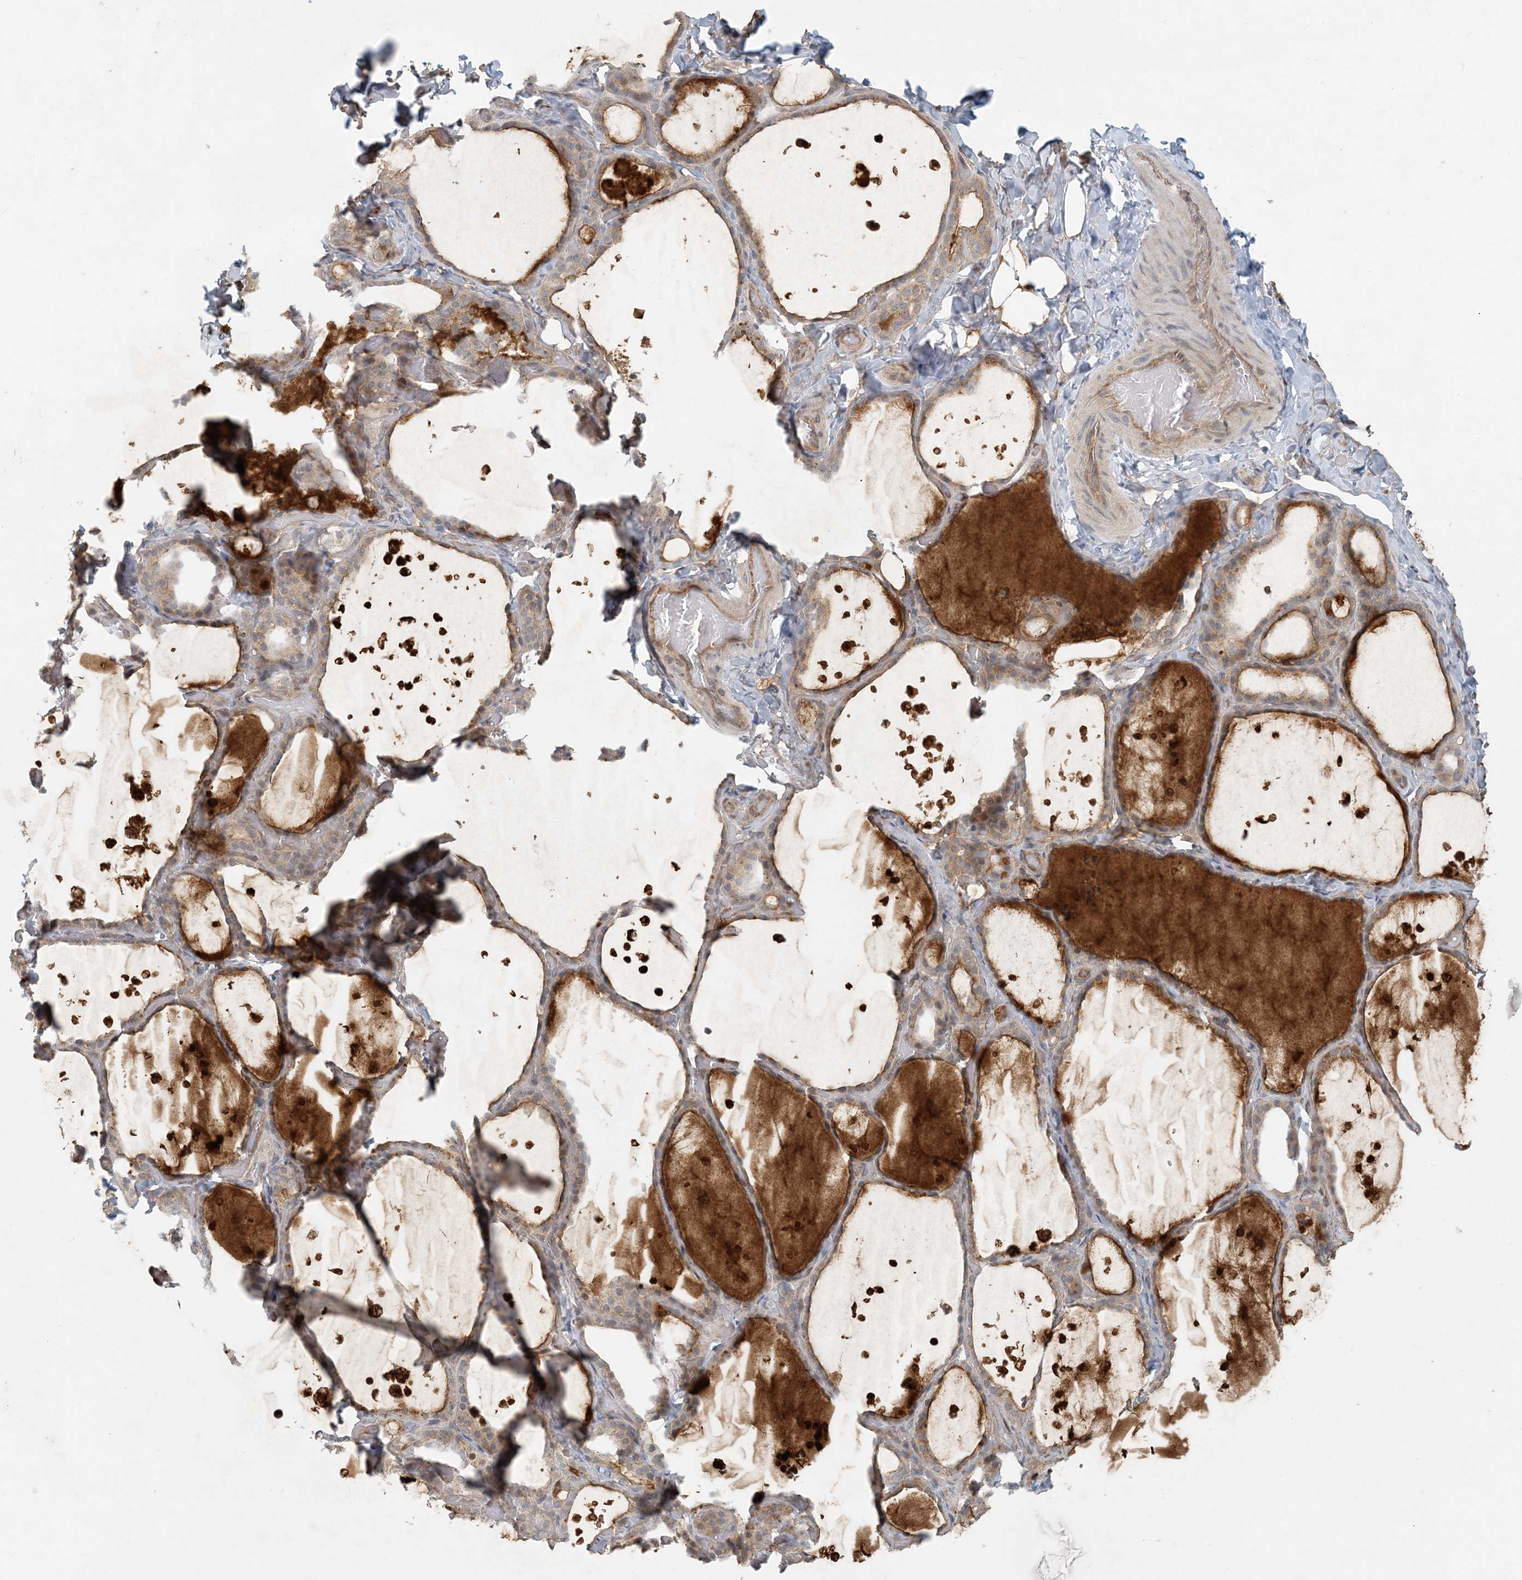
{"staining": {"intensity": "strong", "quantity": "25%-75%", "location": "cytoplasmic/membranous"}, "tissue": "thyroid gland", "cell_type": "Glandular cells", "image_type": "normal", "snomed": [{"axis": "morphology", "description": "Normal tissue, NOS"}, {"axis": "topography", "description": "Thyroid gland"}], "caption": "Protein positivity by immunohistochemistry (IHC) demonstrates strong cytoplasmic/membranous expression in about 25%-75% of glandular cells in unremarkable thyroid gland. Using DAB (3,3'-diaminobenzidine) (brown) and hematoxylin (blue) stains, captured at high magnification using brightfield microscopy.", "gene": "OBI1", "patient": {"sex": "female", "age": 44}}